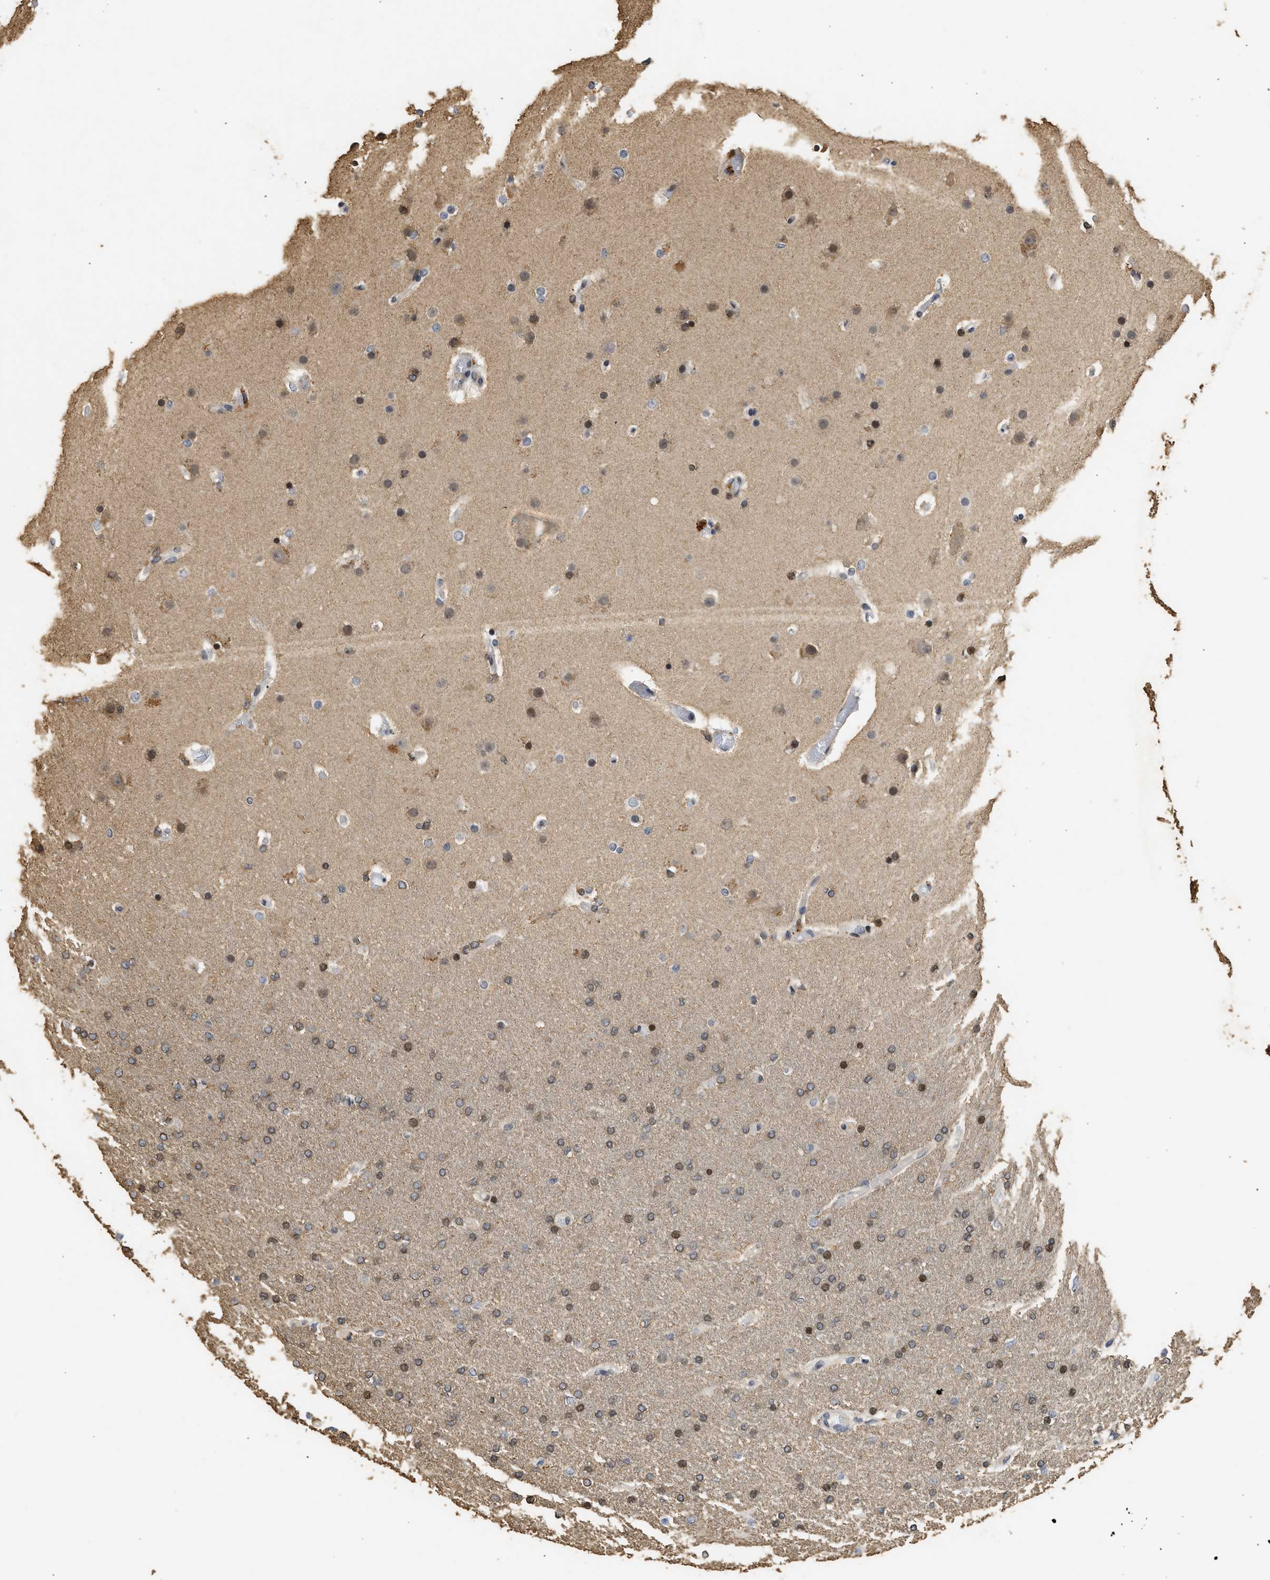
{"staining": {"intensity": "moderate", "quantity": "25%-75%", "location": "cytoplasmic/membranous,nuclear"}, "tissue": "glioma", "cell_type": "Tumor cells", "image_type": "cancer", "snomed": [{"axis": "morphology", "description": "Glioma, malignant, High grade"}, {"axis": "topography", "description": "Cerebral cortex"}], "caption": "A brown stain labels moderate cytoplasmic/membranous and nuclear expression of a protein in glioma tumor cells.", "gene": "ENSG00000142539", "patient": {"sex": "female", "age": 36}}